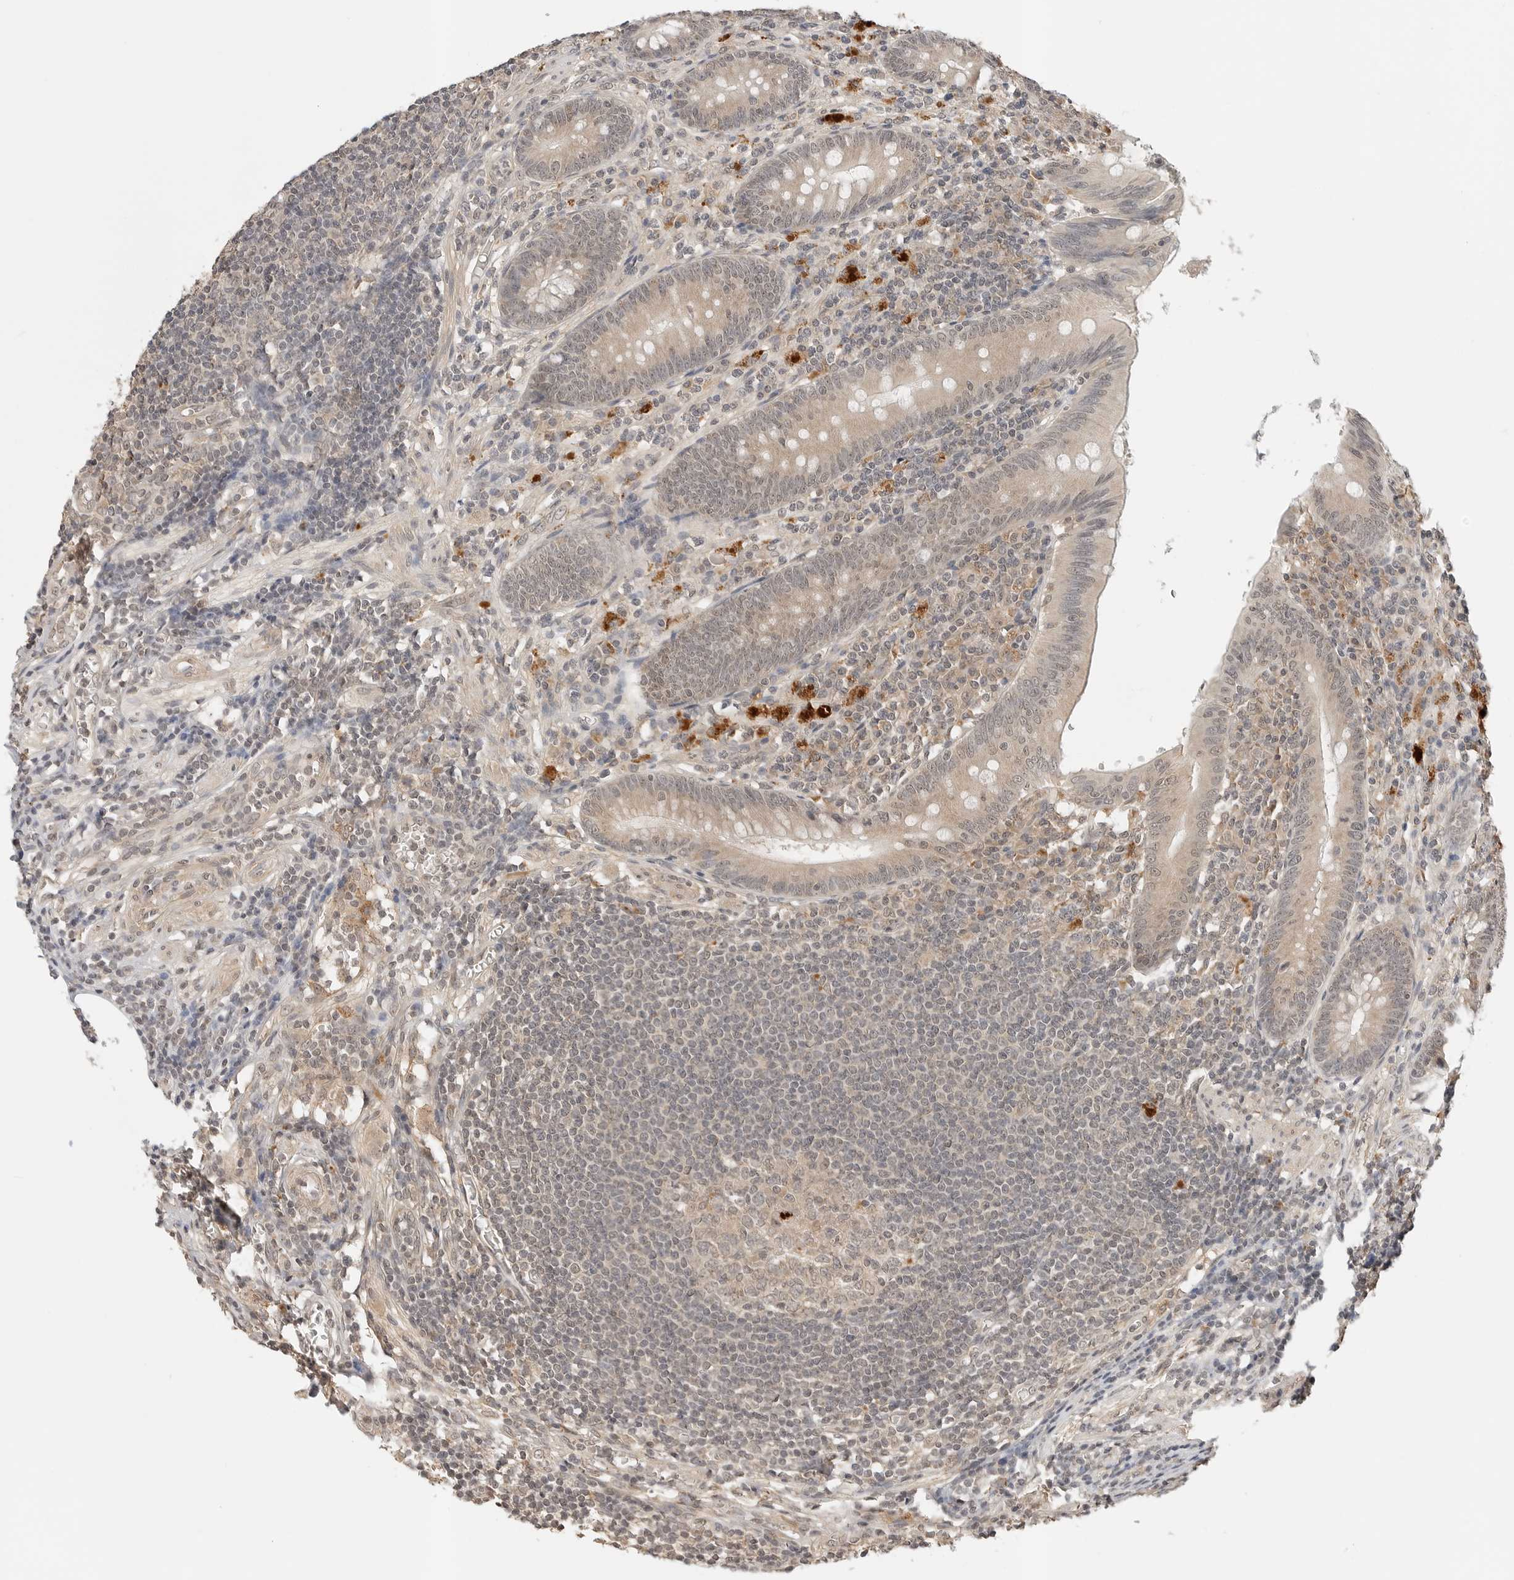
{"staining": {"intensity": "weak", "quantity": "<25%", "location": "cytoplasmic/membranous,nuclear"}, "tissue": "appendix", "cell_type": "Glandular cells", "image_type": "normal", "snomed": [{"axis": "morphology", "description": "Normal tissue, NOS"}, {"axis": "morphology", "description": "Inflammation, NOS"}, {"axis": "topography", "description": "Appendix"}], "caption": "DAB immunohistochemical staining of unremarkable human appendix reveals no significant staining in glandular cells.", "gene": "IL24", "patient": {"sex": "male", "age": 46}}